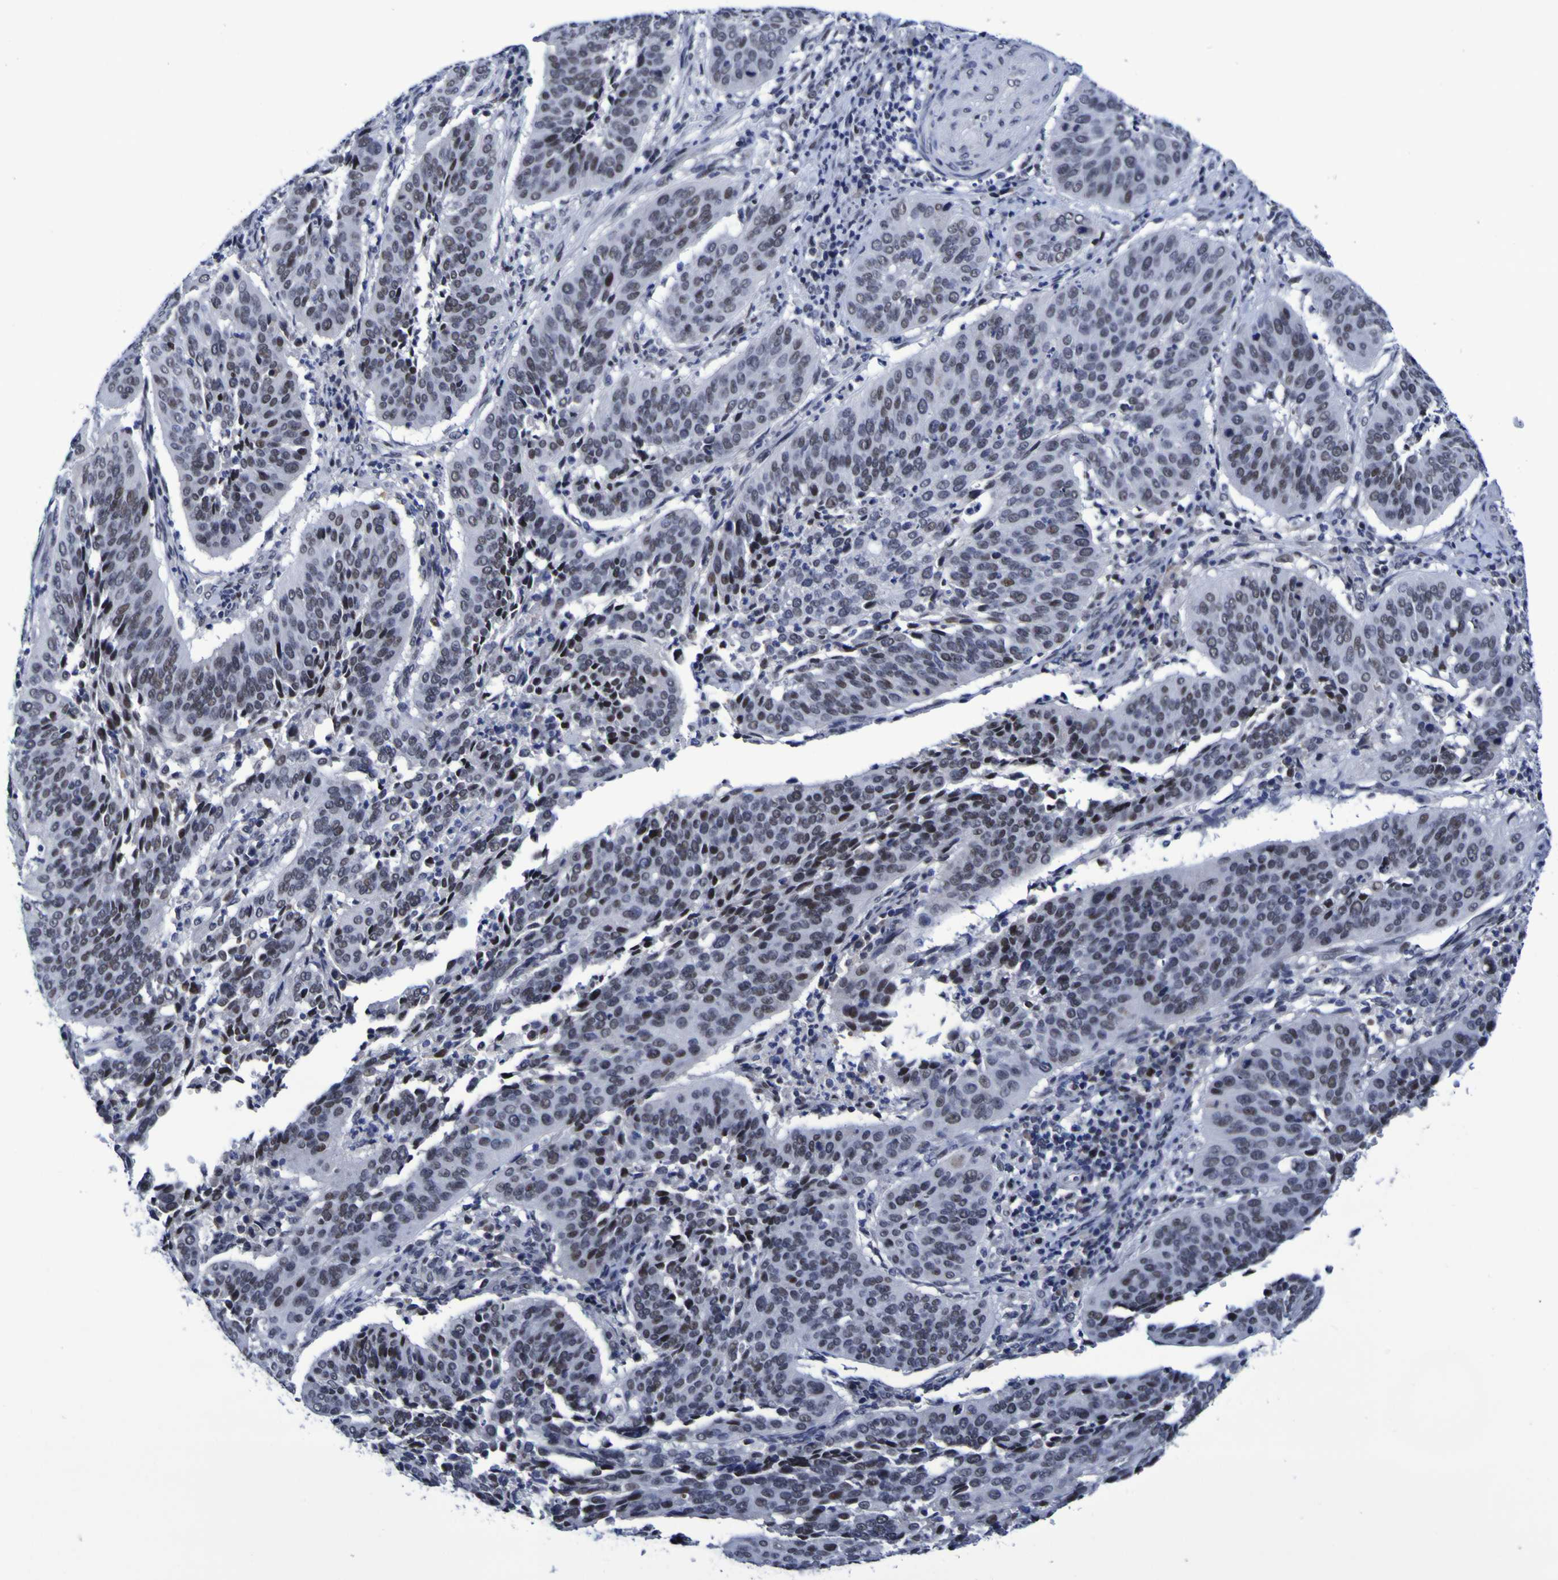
{"staining": {"intensity": "moderate", "quantity": ">75%", "location": "nuclear"}, "tissue": "cervical cancer", "cell_type": "Tumor cells", "image_type": "cancer", "snomed": [{"axis": "morphology", "description": "Normal tissue, NOS"}, {"axis": "morphology", "description": "Squamous cell carcinoma, NOS"}, {"axis": "topography", "description": "Cervix"}], "caption": "Approximately >75% of tumor cells in human squamous cell carcinoma (cervical) show moderate nuclear protein expression as visualized by brown immunohistochemical staining.", "gene": "MBD3", "patient": {"sex": "female", "age": 39}}